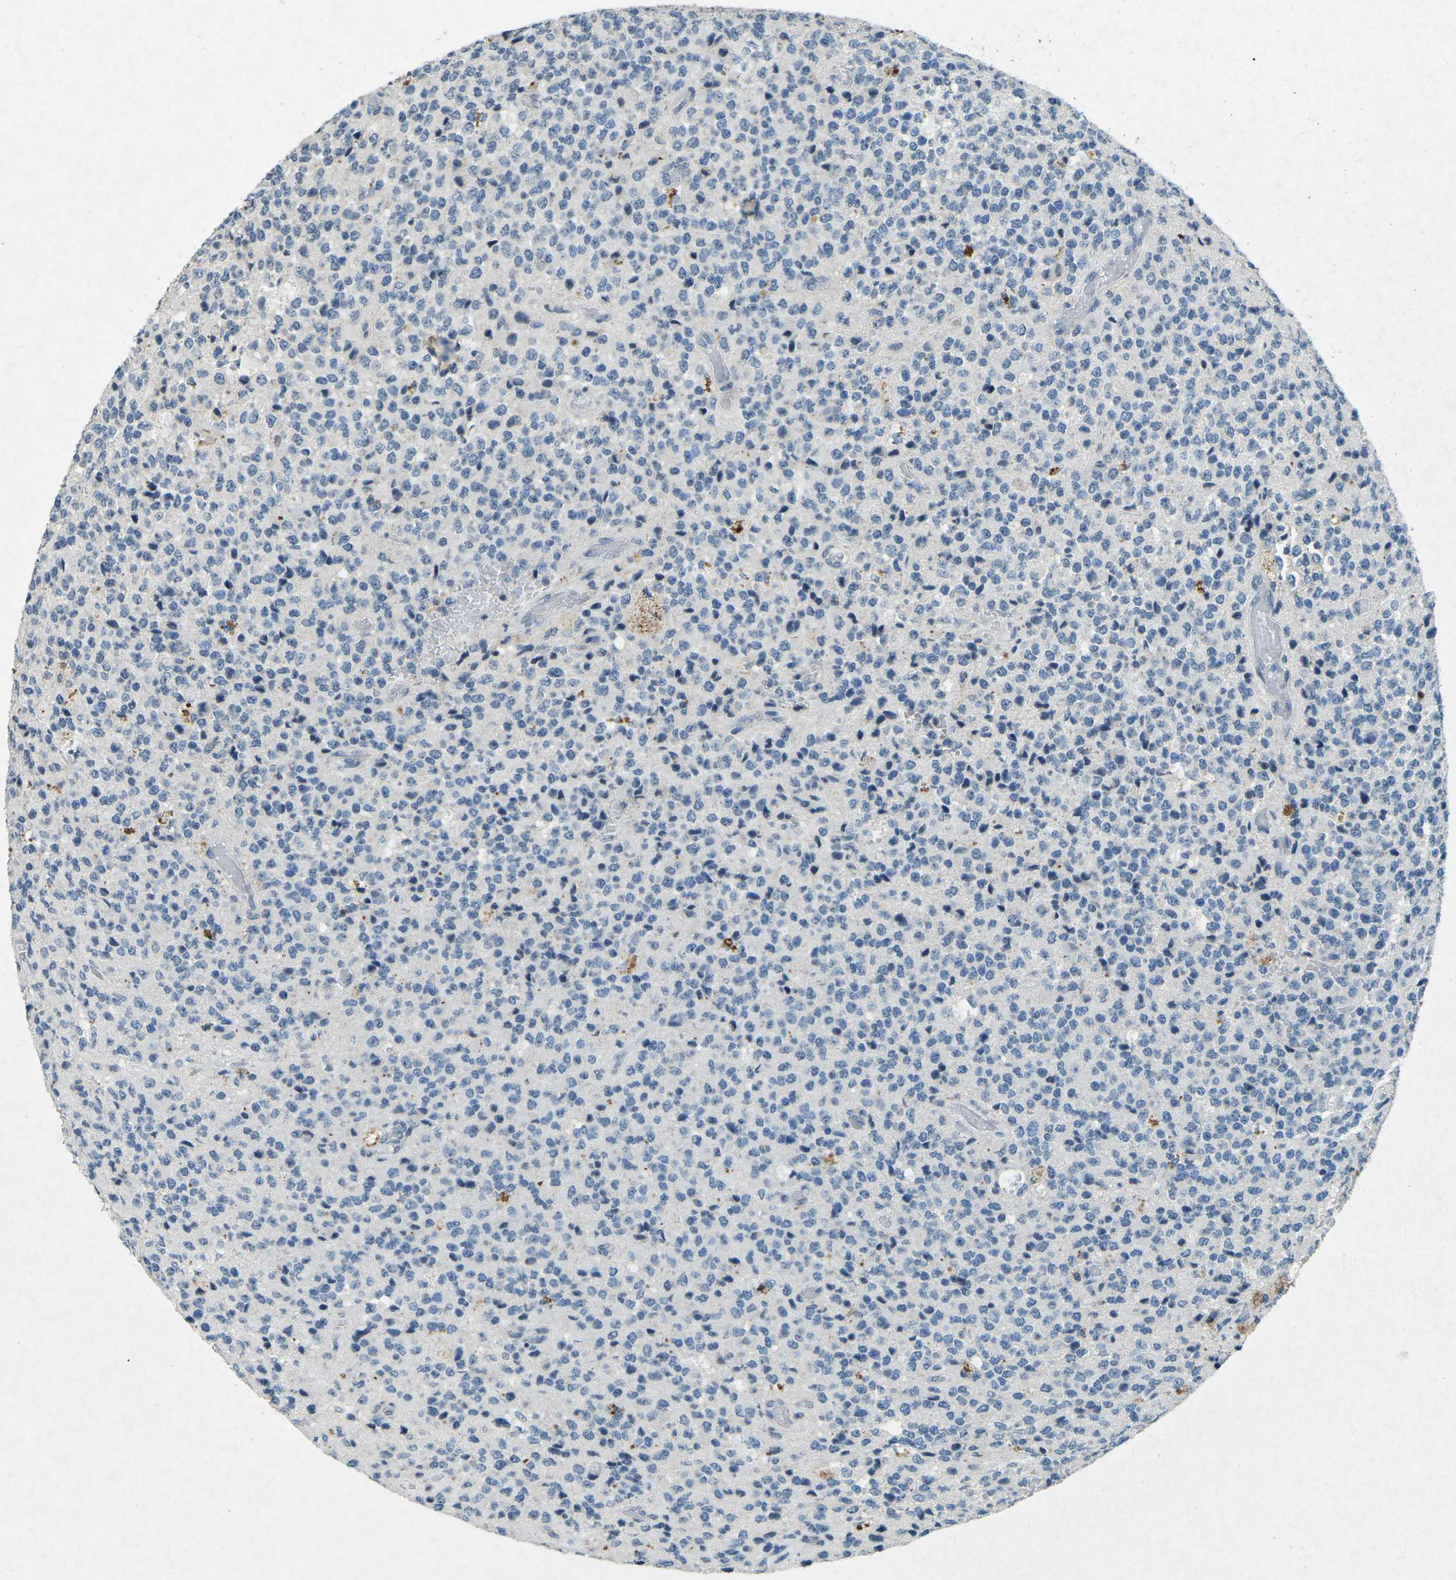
{"staining": {"intensity": "negative", "quantity": "none", "location": "none"}, "tissue": "glioma", "cell_type": "Tumor cells", "image_type": "cancer", "snomed": [{"axis": "morphology", "description": "Glioma, malignant, High grade"}, {"axis": "topography", "description": "pancreas cauda"}], "caption": "This is an IHC micrograph of malignant high-grade glioma. There is no positivity in tumor cells.", "gene": "A1BG", "patient": {"sex": "male", "age": 60}}